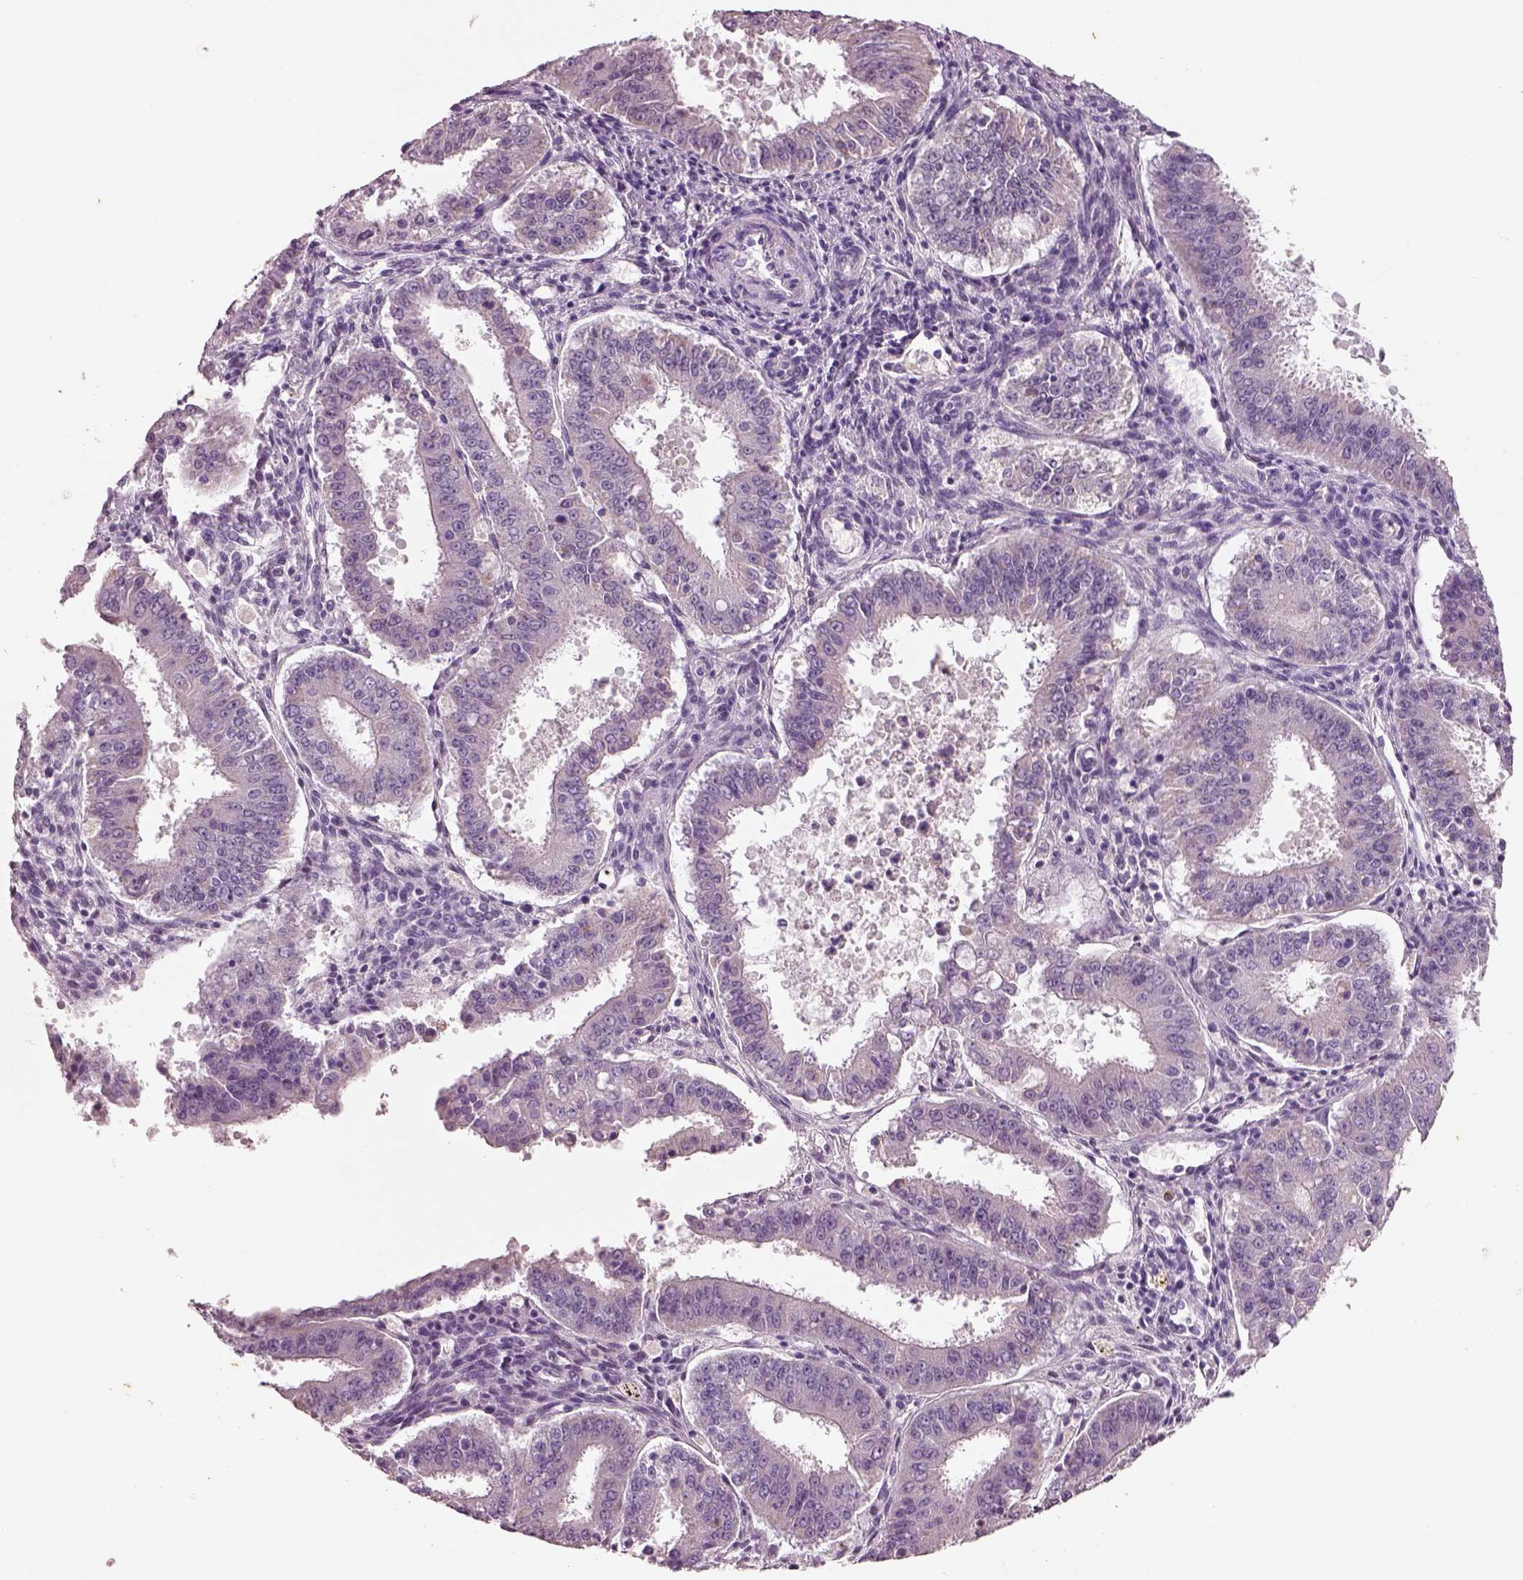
{"staining": {"intensity": "weak", "quantity": "<25%", "location": "cytoplasmic/membranous"}, "tissue": "ovarian cancer", "cell_type": "Tumor cells", "image_type": "cancer", "snomed": [{"axis": "morphology", "description": "Carcinoma, endometroid"}, {"axis": "topography", "description": "Ovary"}], "caption": "This is an immunohistochemistry image of ovarian cancer (endometroid carcinoma). There is no positivity in tumor cells.", "gene": "ELSPBP1", "patient": {"sex": "female", "age": 42}}